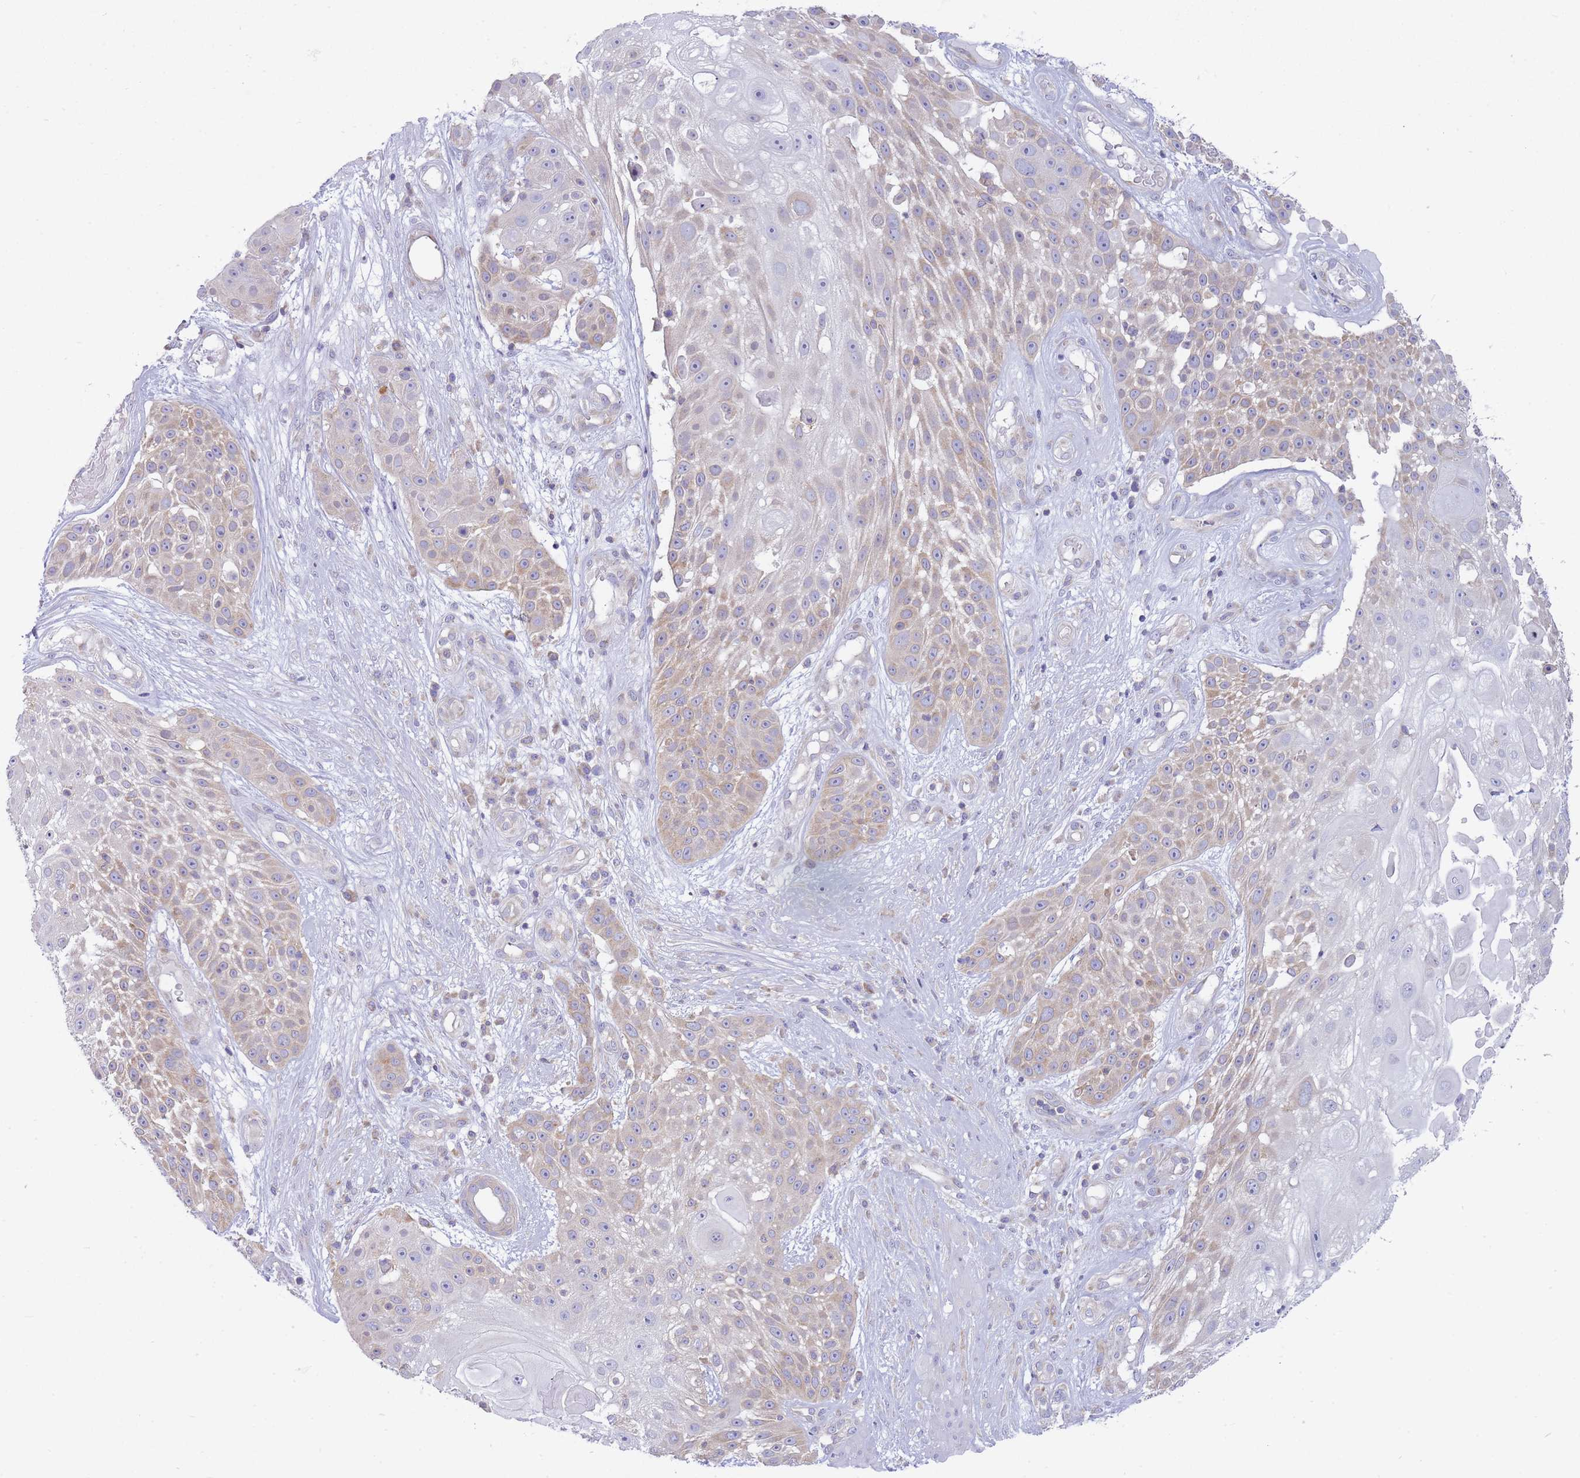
{"staining": {"intensity": "weak", "quantity": "25%-75%", "location": "cytoplasmic/membranous"}, "tissue": "skin cancer", "cell_type": "Tumor cells", "image_type": "cancer", "snomed": [{"axis": "morphology", "description": "Squamous cell carcinoma, NOS"}, {"axis": "topography", "description": "Skin"}], "caption": "A brown stain labels weak cytoplasmic/membranous expression of a protein in human skin cancer (squamous cell carcinoma) tumor cells.", "gene": "SH2B2", "patient": {"sex": "female", "age": 86}}